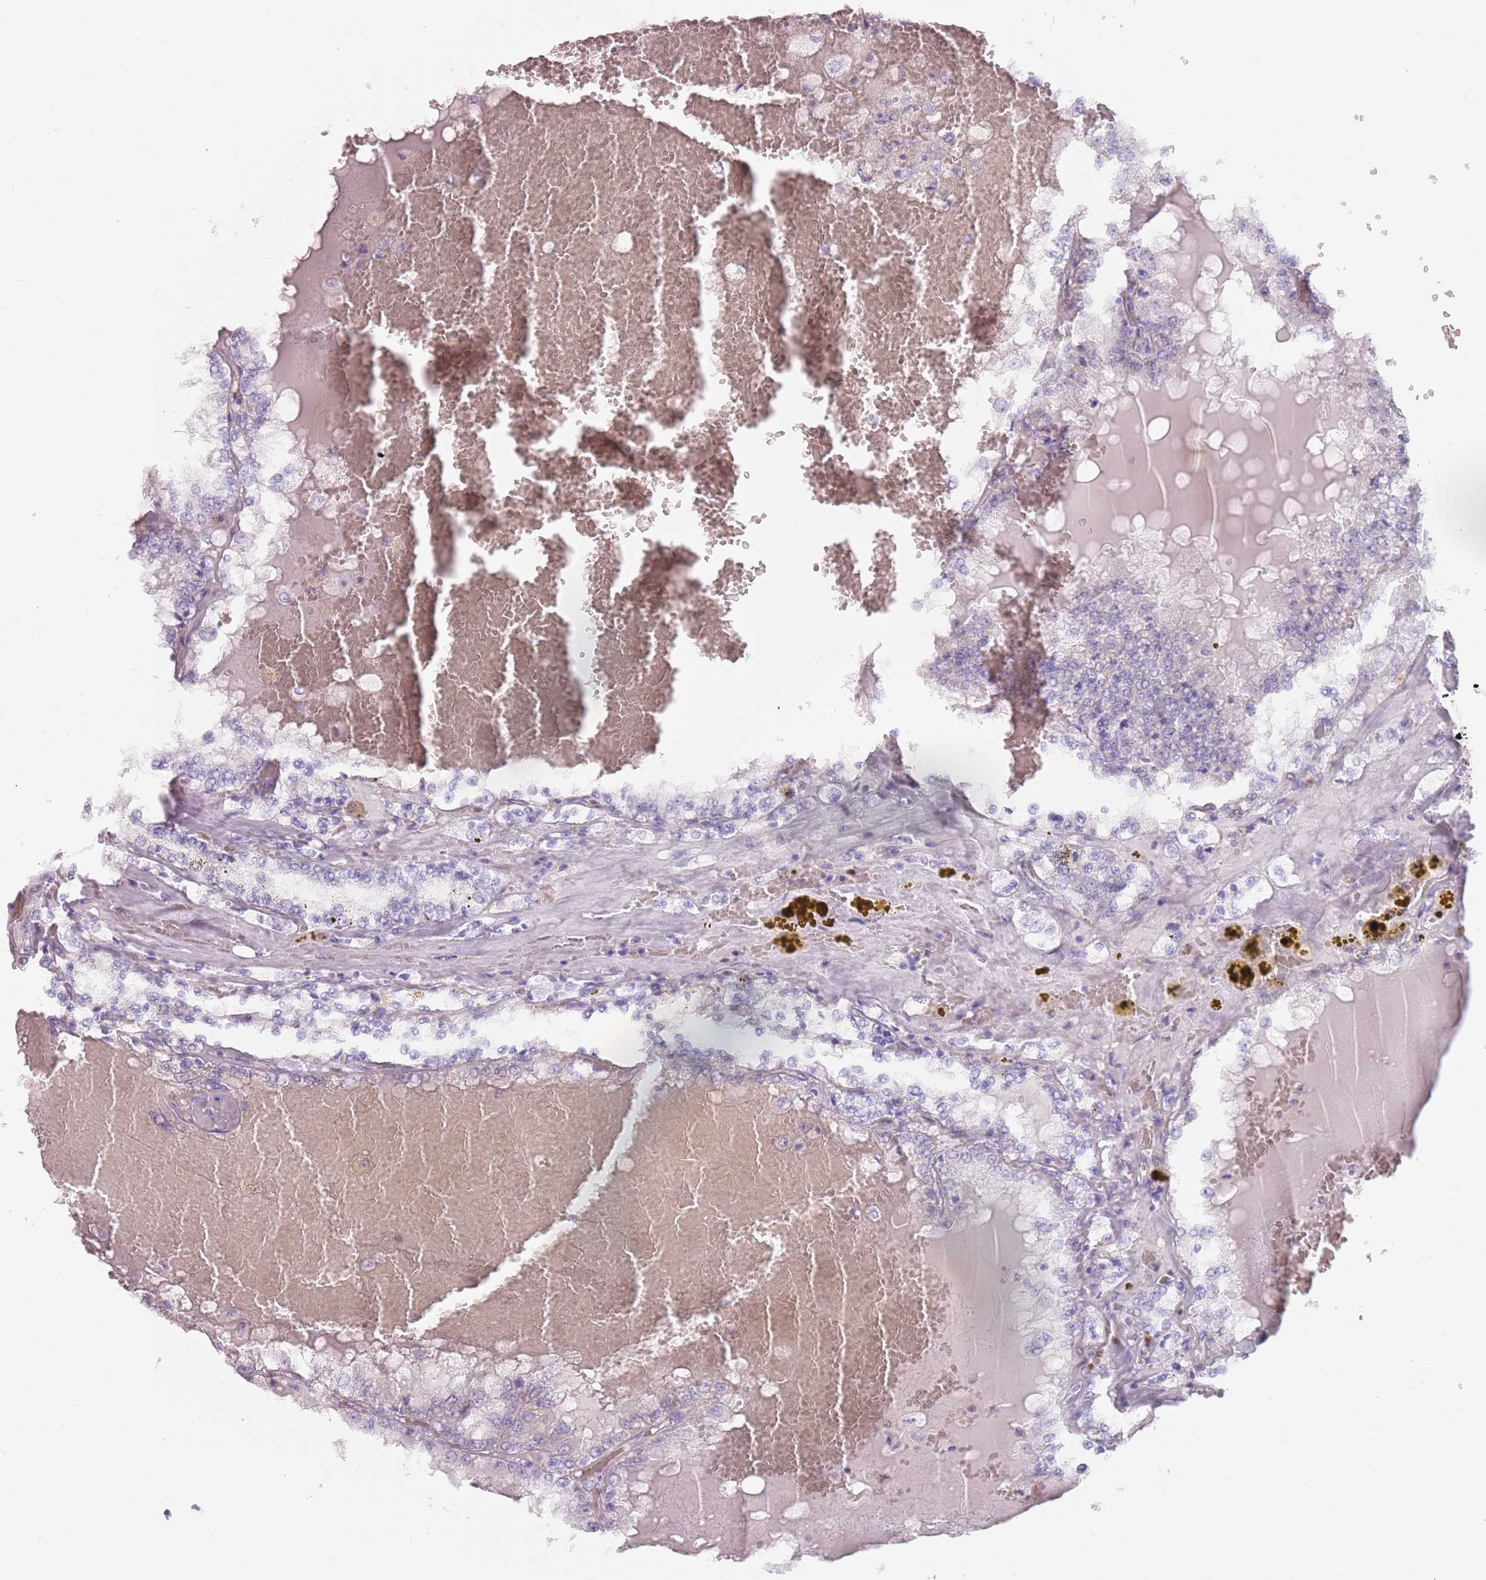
{"staining": {"intensity": "negative", "quantity": "none", "location": "none"}, "tissue": "renal cancer", "cell_type": "Tumor cells", "image_type": "cancer", "snomed": [{"axis": "morphology", "description": "Adenocarcinoma, NOS"}, {"axis": "topography", "description": "Kidney"}], "caption": "IHC histopathology image of human adenocarcinoma (renal) stained for a protein (brown), which exhibits no staining in tumor cells.", "gene": "ZNF584", "patient": {"sex": "female", "age": 56}}